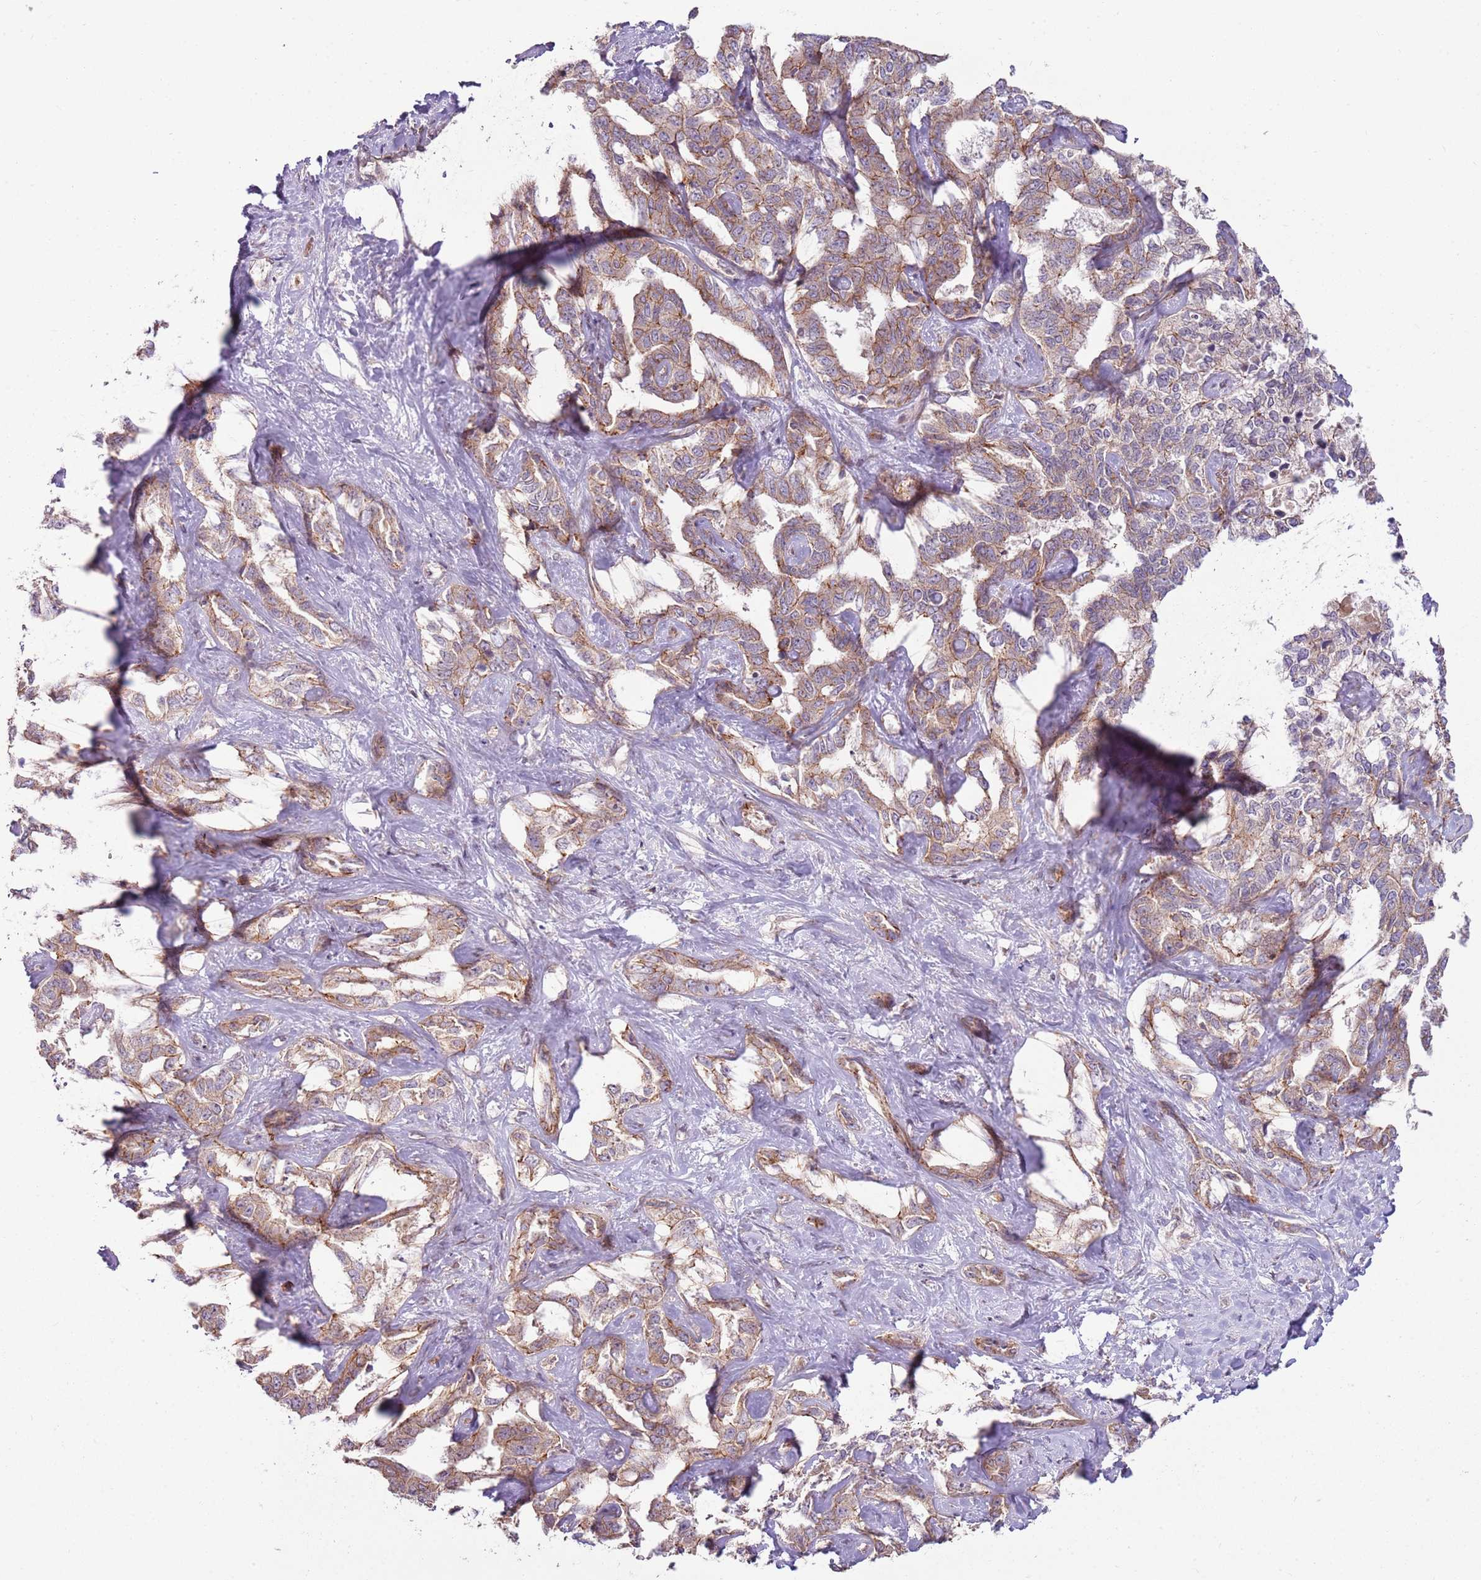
{"staining": {"intensity": "weak", "quantity": ">75%", "location": "cytoplasmic/membranous"}, "tissue": "liver cancer", "cell_type": "Tumor cells", "image_type": "cancer", "snomed": [{"axis": "morphology", "description": "Cholangiocarcinoma"}, {"axis": "topography", "description": "Liver"}], "caption": "An image showing weak cytoplasmic/membranous positivity in about >75% of tumor cells in liver cancer (cholangiocarcinoma), as visualized by brown immunohistochemical staining.", "gene": "SPATA31D1", "patient": {"sex": "male", "age": 59}}